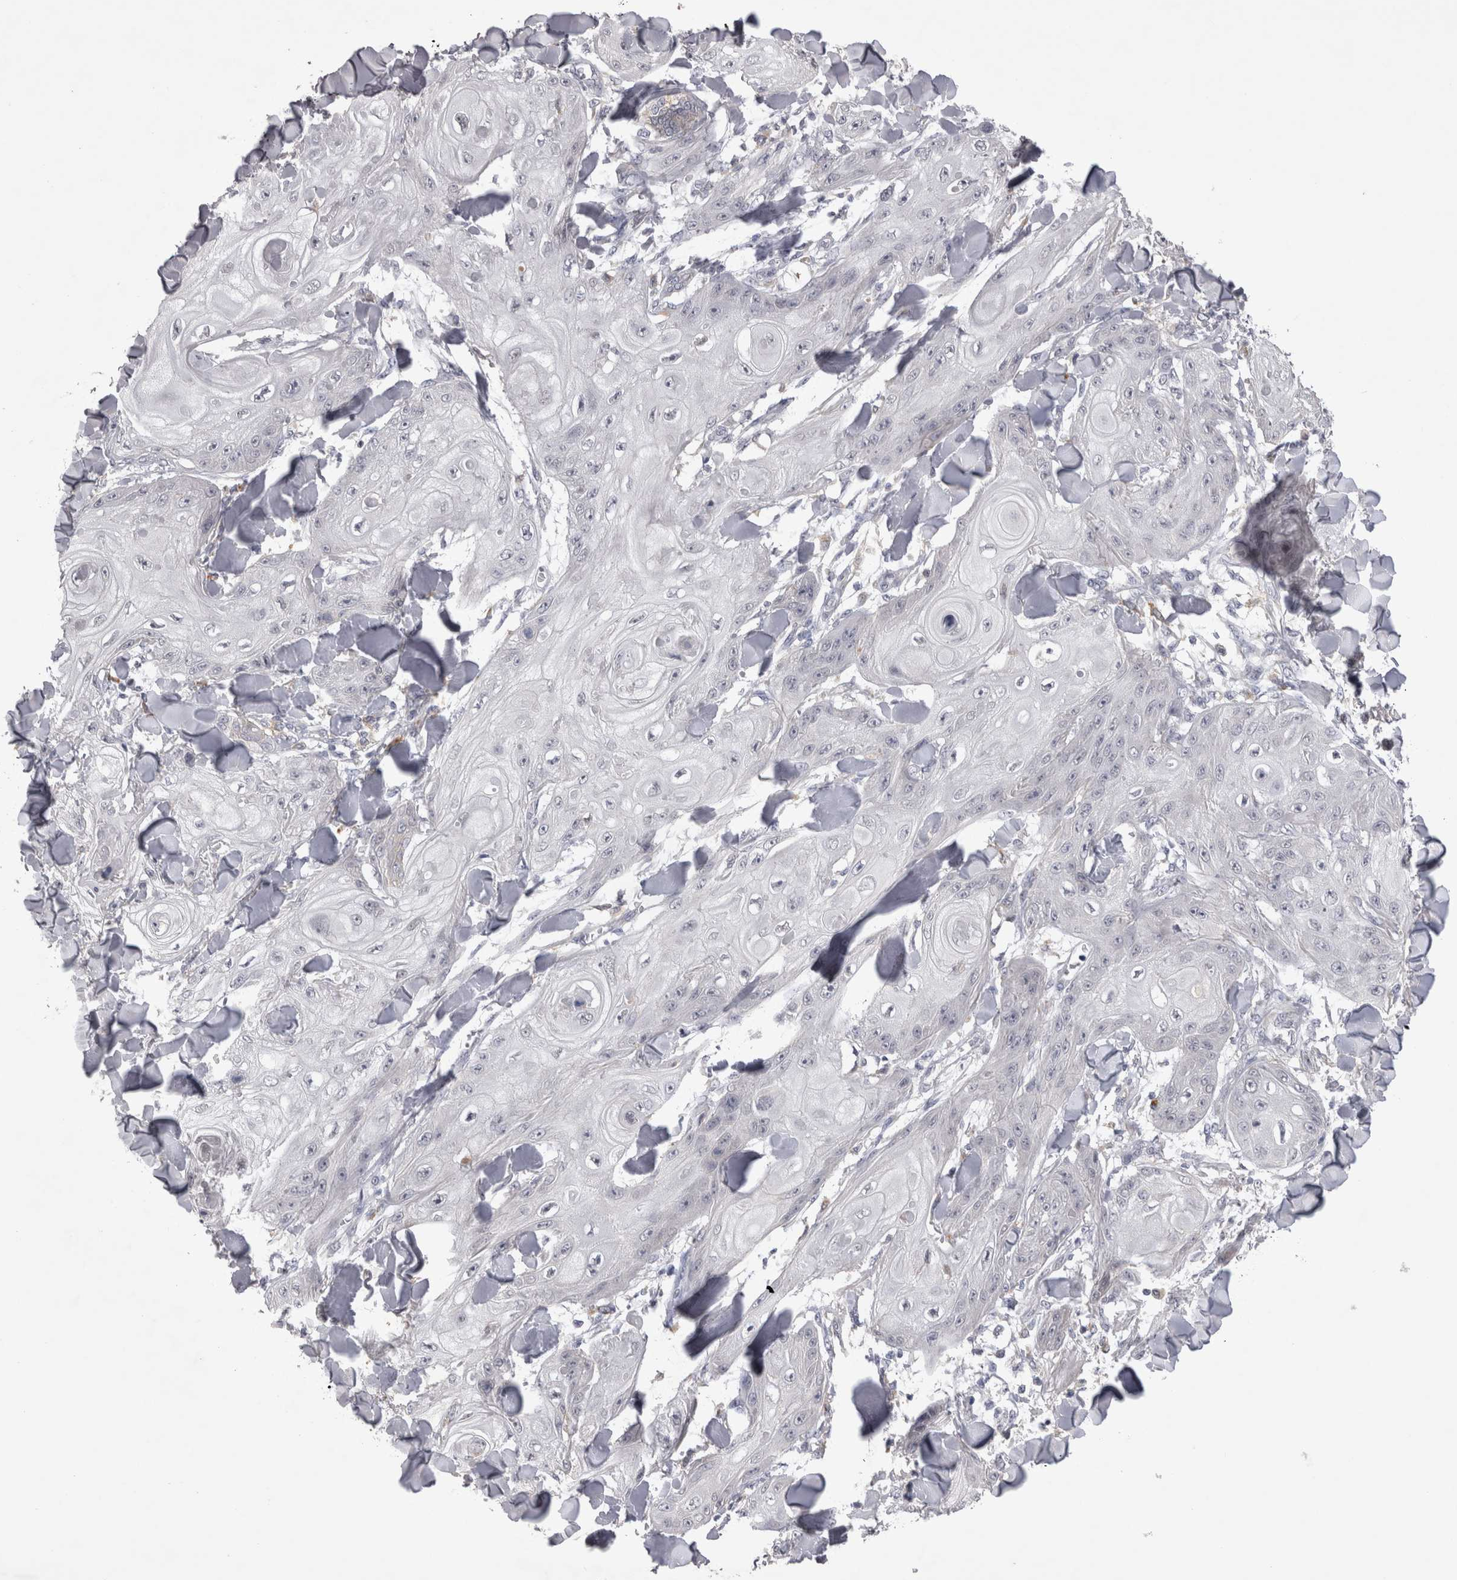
{"staining": {"intensity": "negative", "quantity": "none", "location": "none"}, "tissue": "skin cancer", "cell_type": "Tumor cells", "image_type": "cancer", "snomed": [{"axis": "morphology", "description": "Squamous cell carcinoma, NOS"}, {"axis": "topography", "description": "Skin"}], "caption": "Squamous cell carcinoma (skin) was stained to show a protein in brown. There is no significant expression in tumor cells.", "gene": "CTBS", "patient": {"sex": "male", "age": 74}}